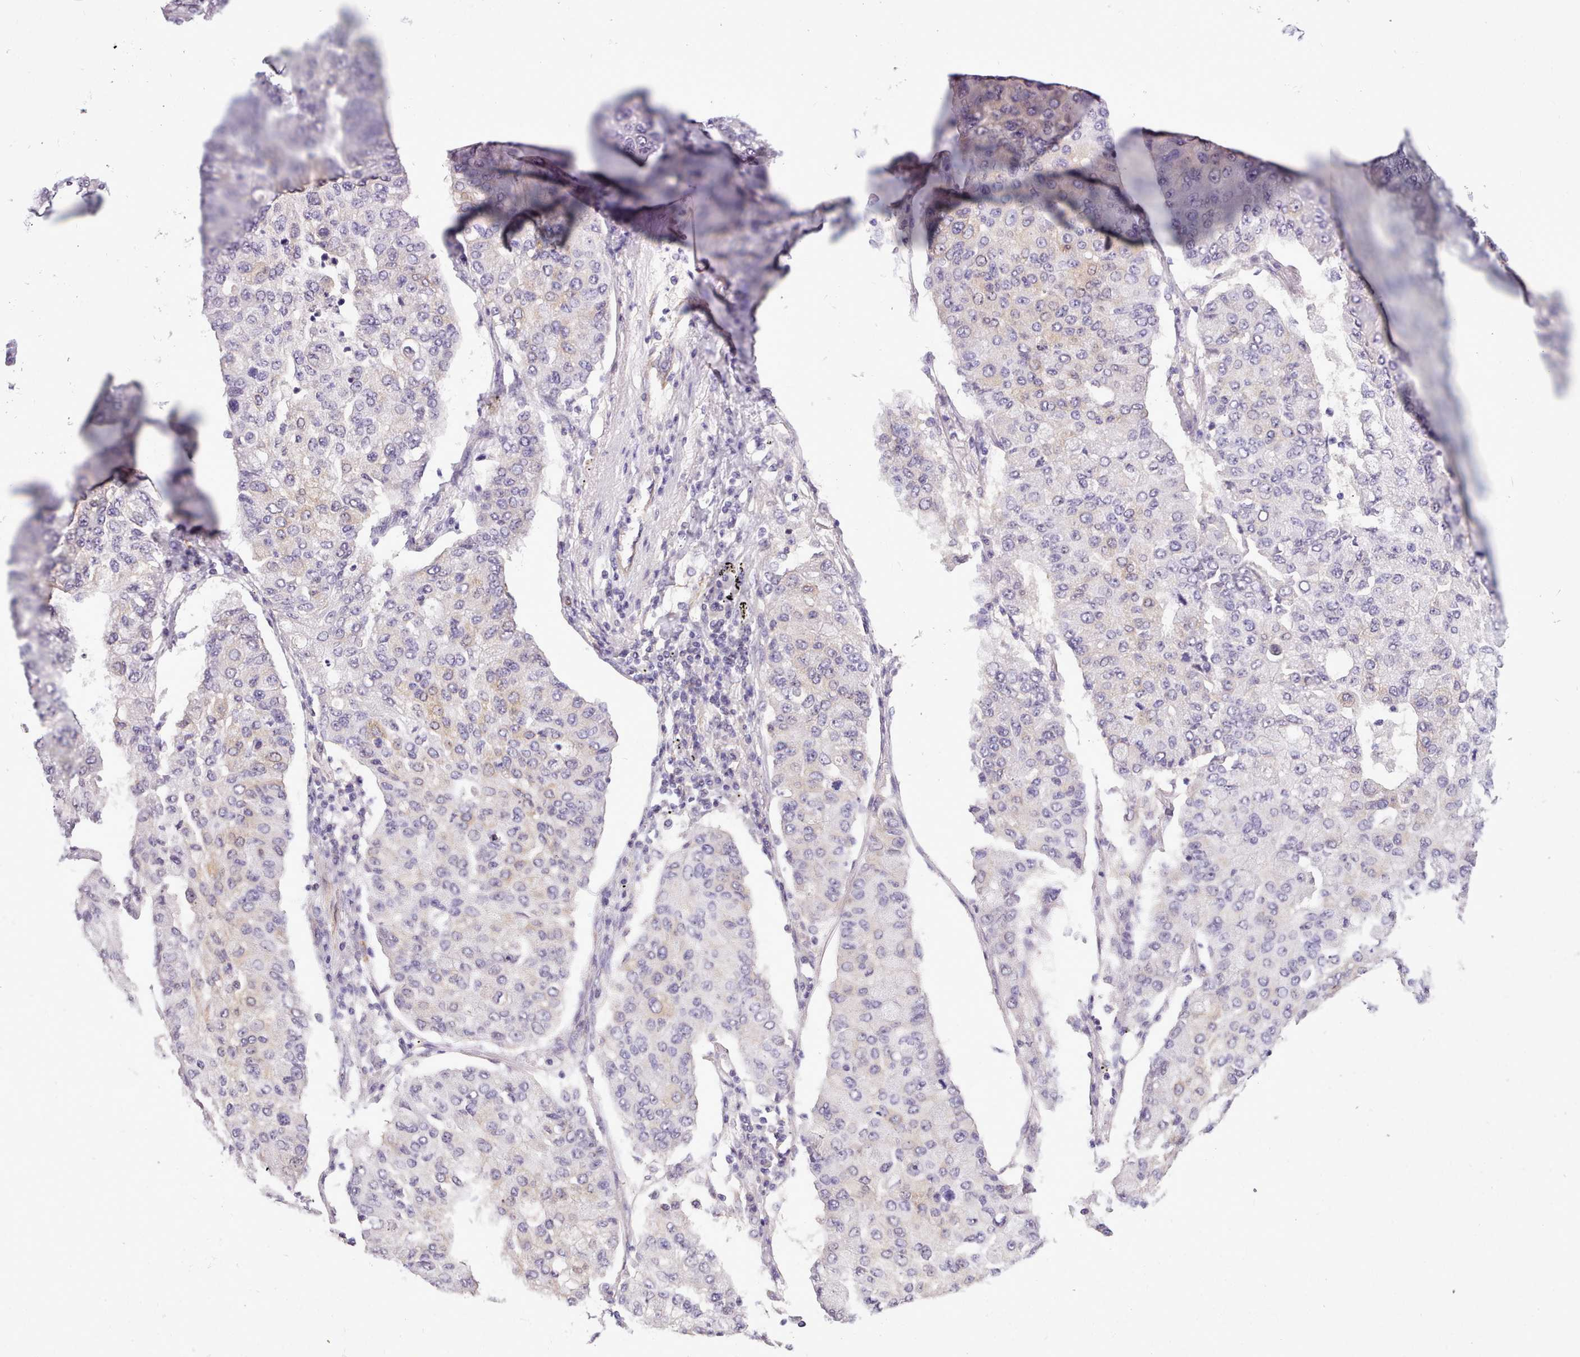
{"staining": {"intensity": "weak", "quantity": "<25%", "location": "cytoplasmic/membranous"}, "tissue": "lung cancer", "cell_type": "Tumor cells", "image_type": "cancer", "snomed": [{"axis": "morphology", "description": "Squamous cell carcinoma, NOS"}, {"axis": "topography", "description": "Lung"}], "caption": "DAB immunohistochemical staining of human lung squamous cell carcinoma reveals no significant staining in tumor cells.", "gene": "CYP2A13", "patient": {"sex": "male", "age": 74}}